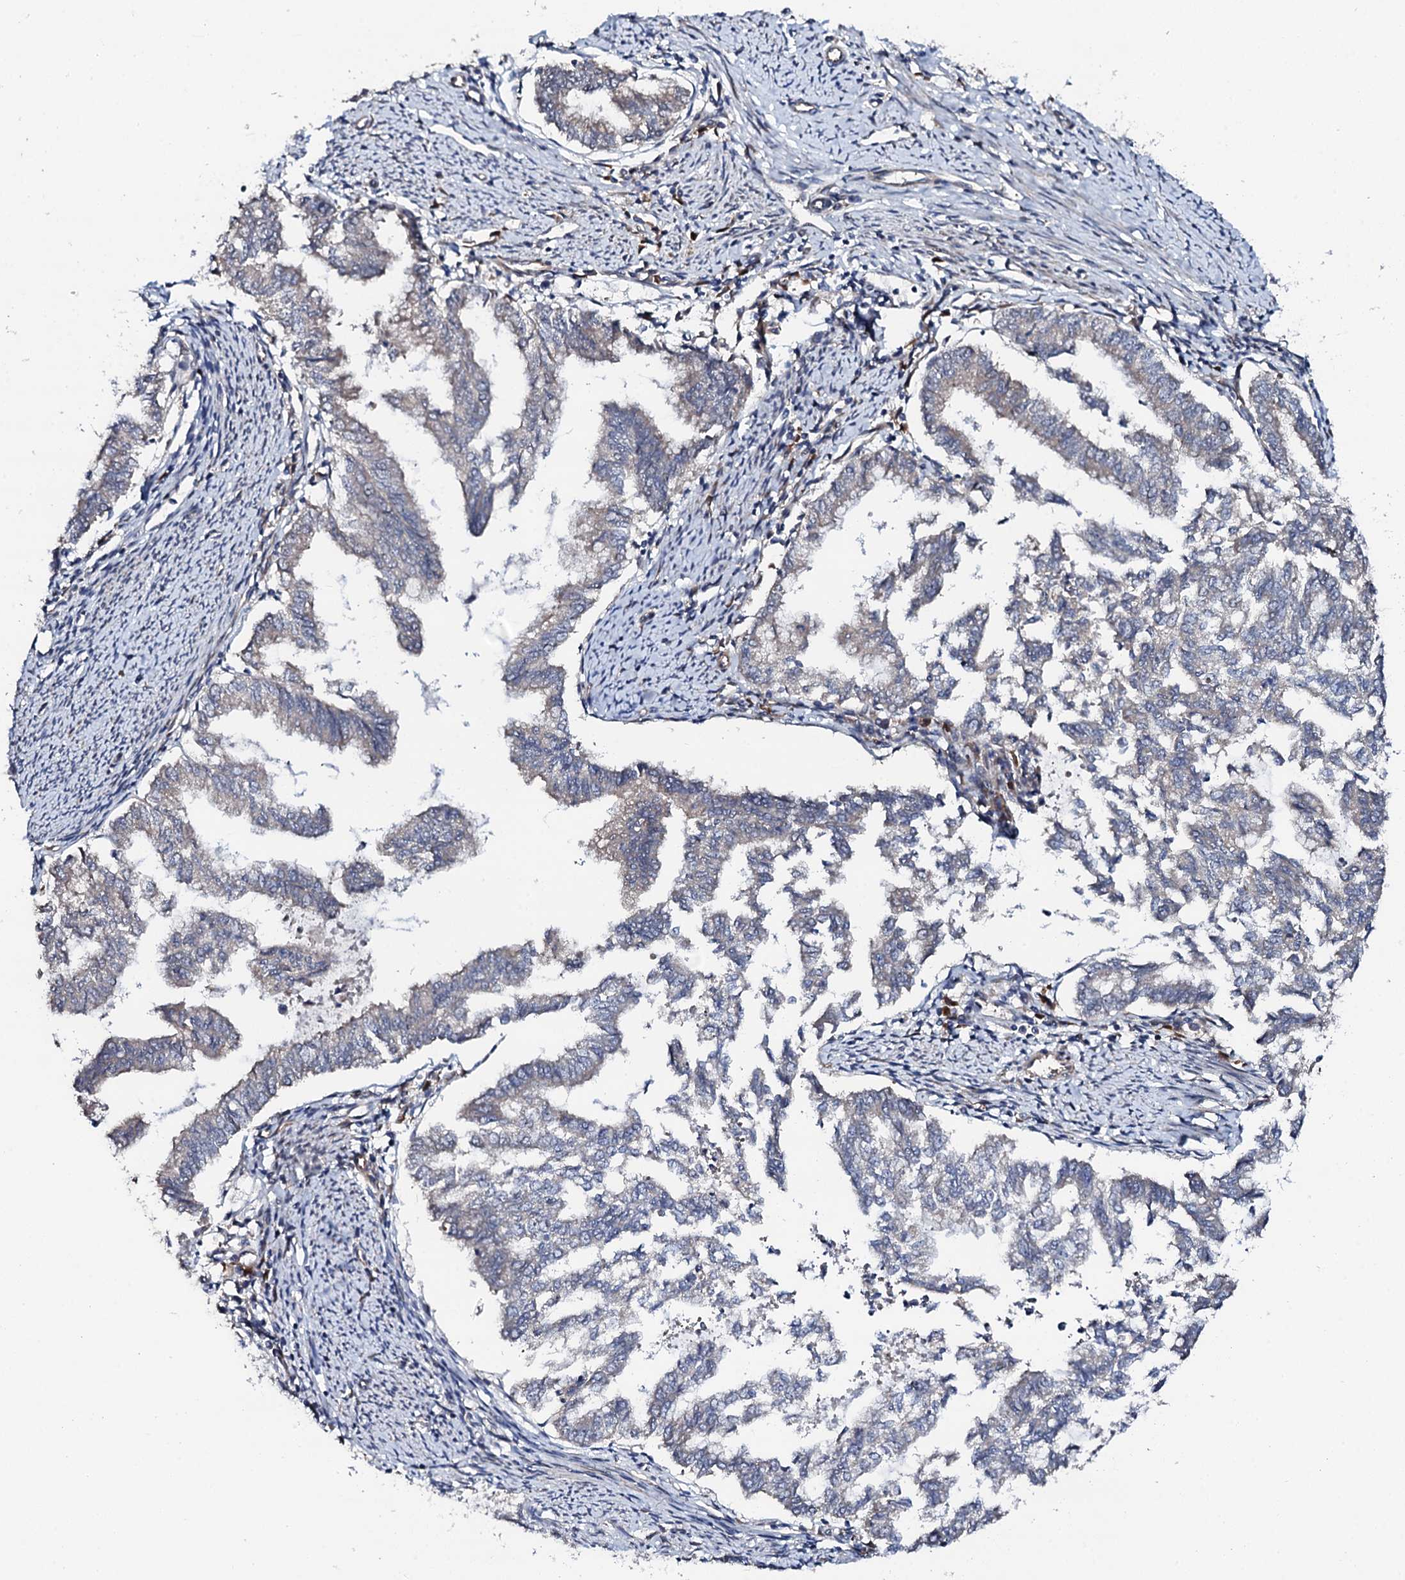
{"staining": {"intensity": "negative", "quantity": "none", "location": "none"}, "tissue": "endometrial cancer", "cell_type": "Tumor cells", "image_type": "cancer", "snomed": [{"axis": "morphology", "description": "Adenocarcinoma, NOS"}, {"axis": "topography", "description": "Endometrium"}], "caption": "Immunohistochemistry (IHC) histopathology image of neoplastic tissue: human endometrial cancer (adenocarcinoma) stained with DAB reveals no significant protein positivity in tumor cells. (Immunohistochemistry, brightfield microscopy, high magnification).", "gene": "CIAO2A", "patient": {"sex": "female", "age": 79}}